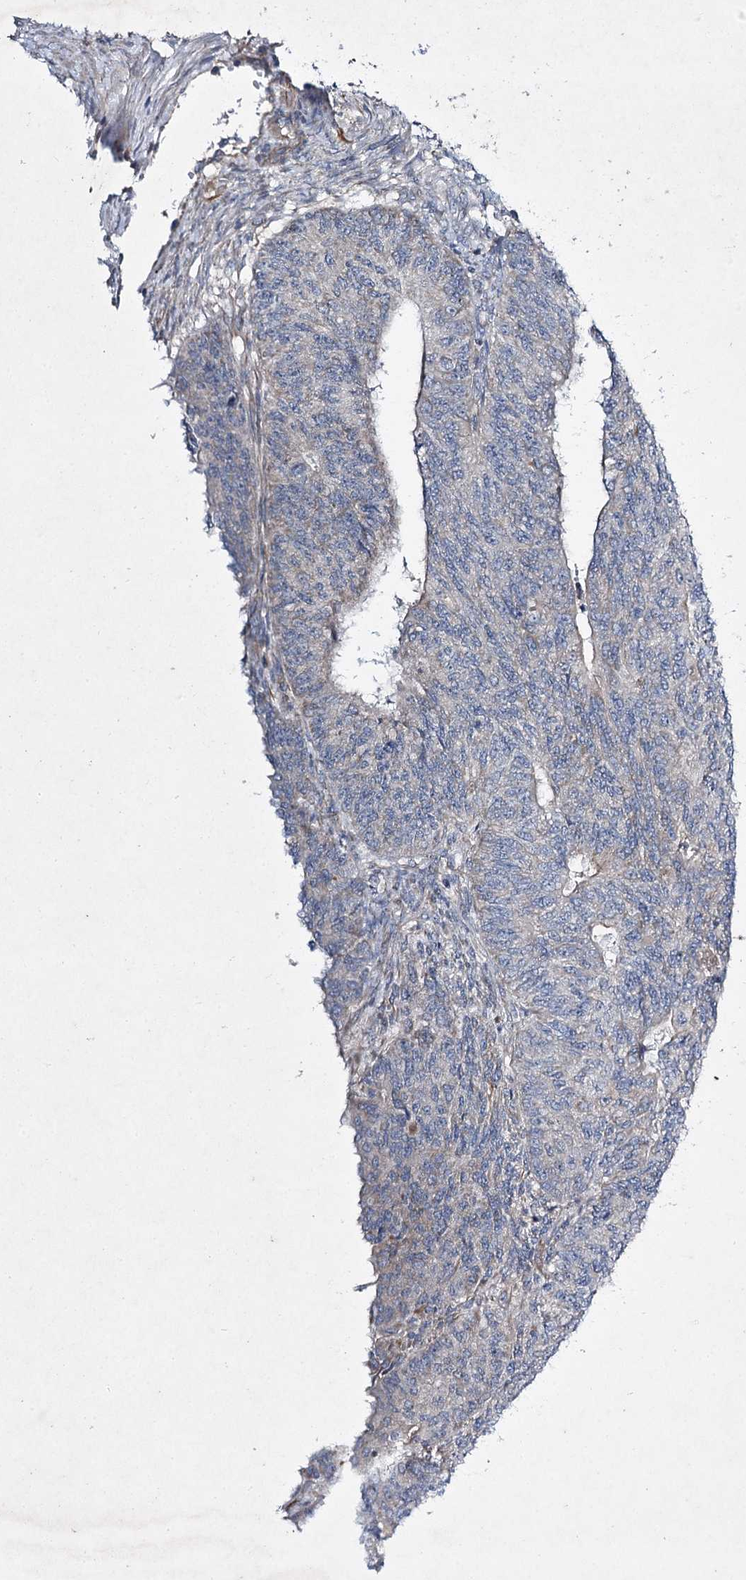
{"staining": {"intensity": "negative", "quantity": "none", "location": "none"}, "tissue": "endometrial cancer", "cell_type": "Tumor cells", "image_type": "cancer", "snomed": [{"axis": "morphology", "description": "Adenocarcinoma, NOS"}, {"axis": "topography", "description": "Endometrium"}], "caption": "A micrograph of human endometrial cancer is negative for staining in tumor cells.", "gene": "KIAA0825", "patient": {"sex": "female", "age": 32}}